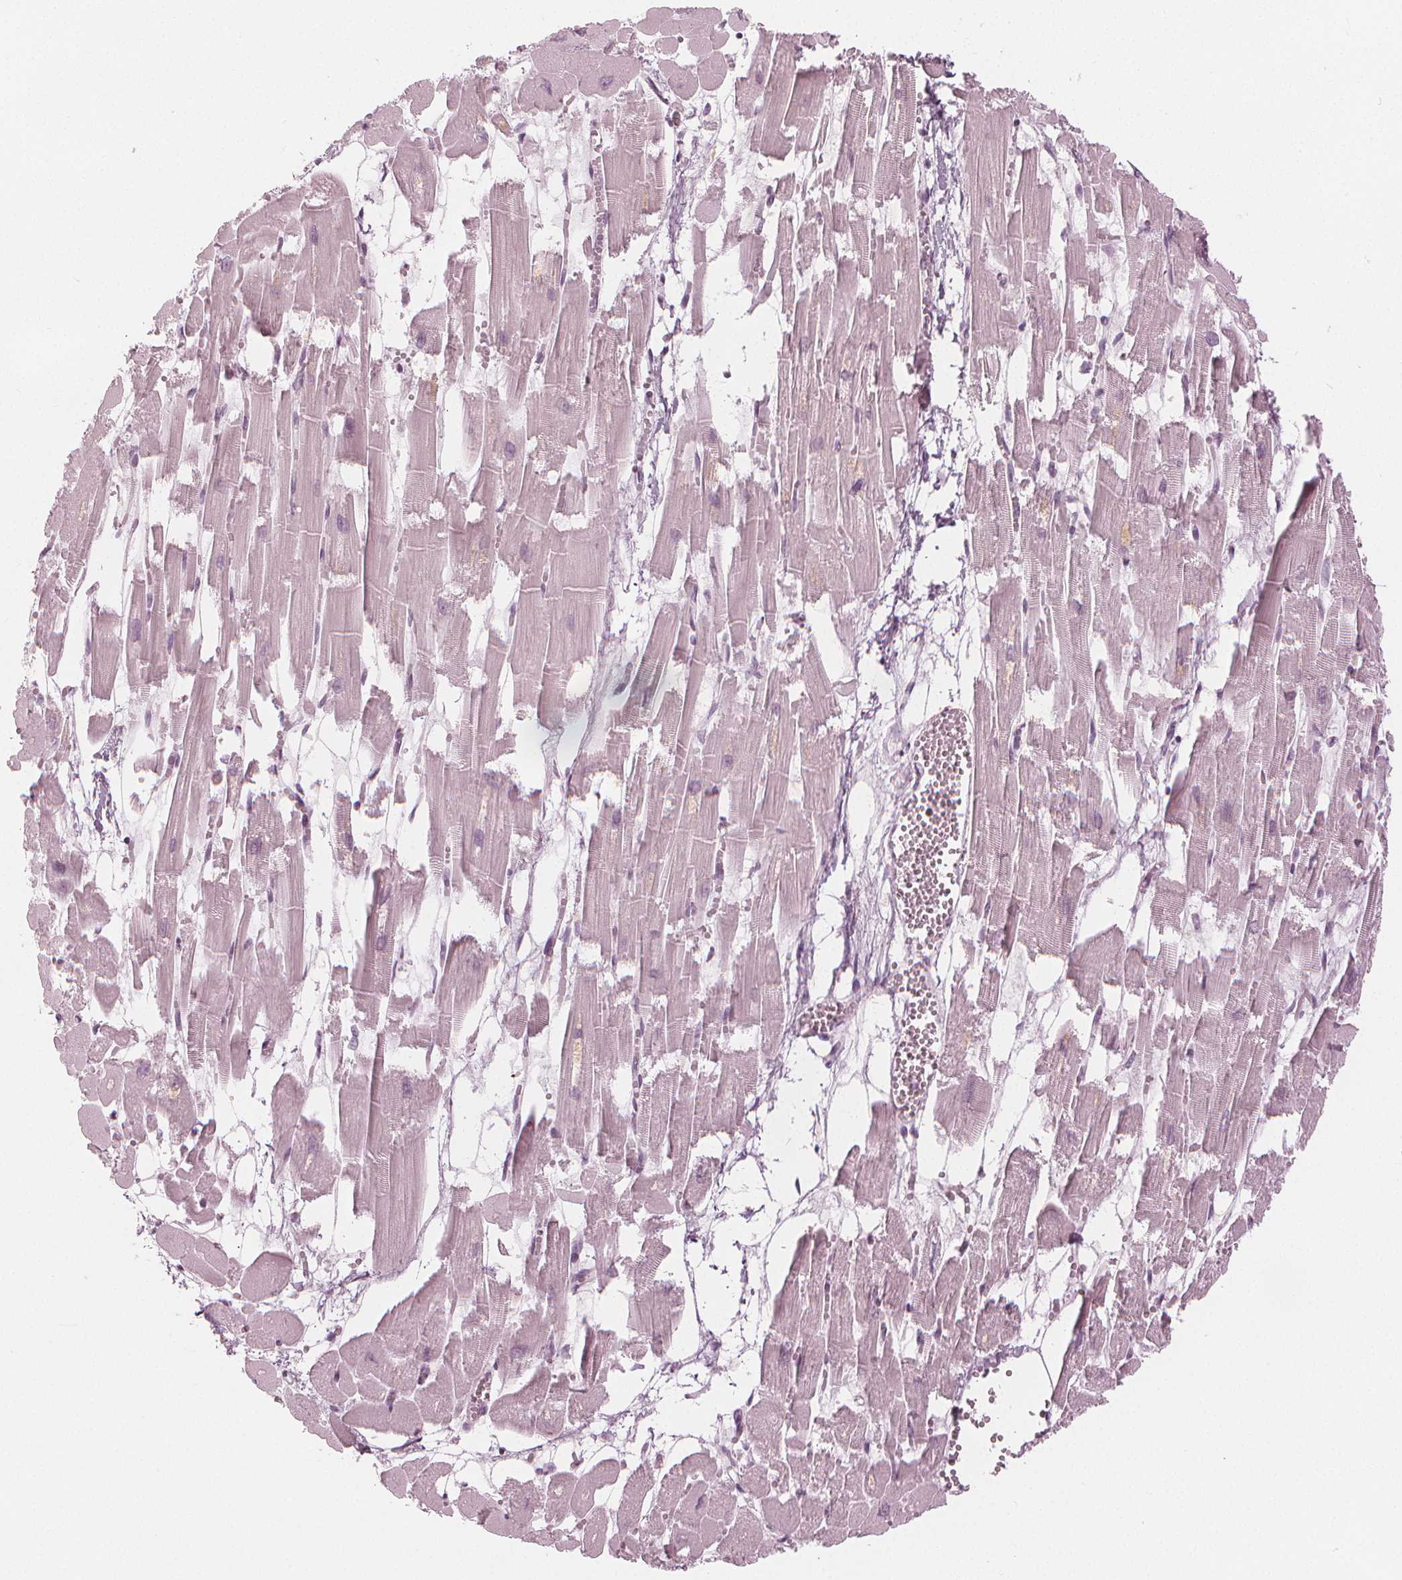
{"staining": {"intensity": "negative", "quantity": "none", "location": "none"}, "tissue": "heart muscle", "cell_type": "Cardiomyocytes", "image_type": "normal", "snomed": [{"axis": "morphology", "description": "Normal tissue, NOS"}, {"axis": "topography", "description": "Heart"}], "caption": "The immunohistochemistry histopathology image has no significant staining in cardiomyocytes of heart muscle. (Stains: DAB immunohistochemistry with hematoxylin counter stain, Microscopy: brightfield microscopy at high magnification).", "gene": "PAEP", "patient": {"sex": "female", "age": 52}}